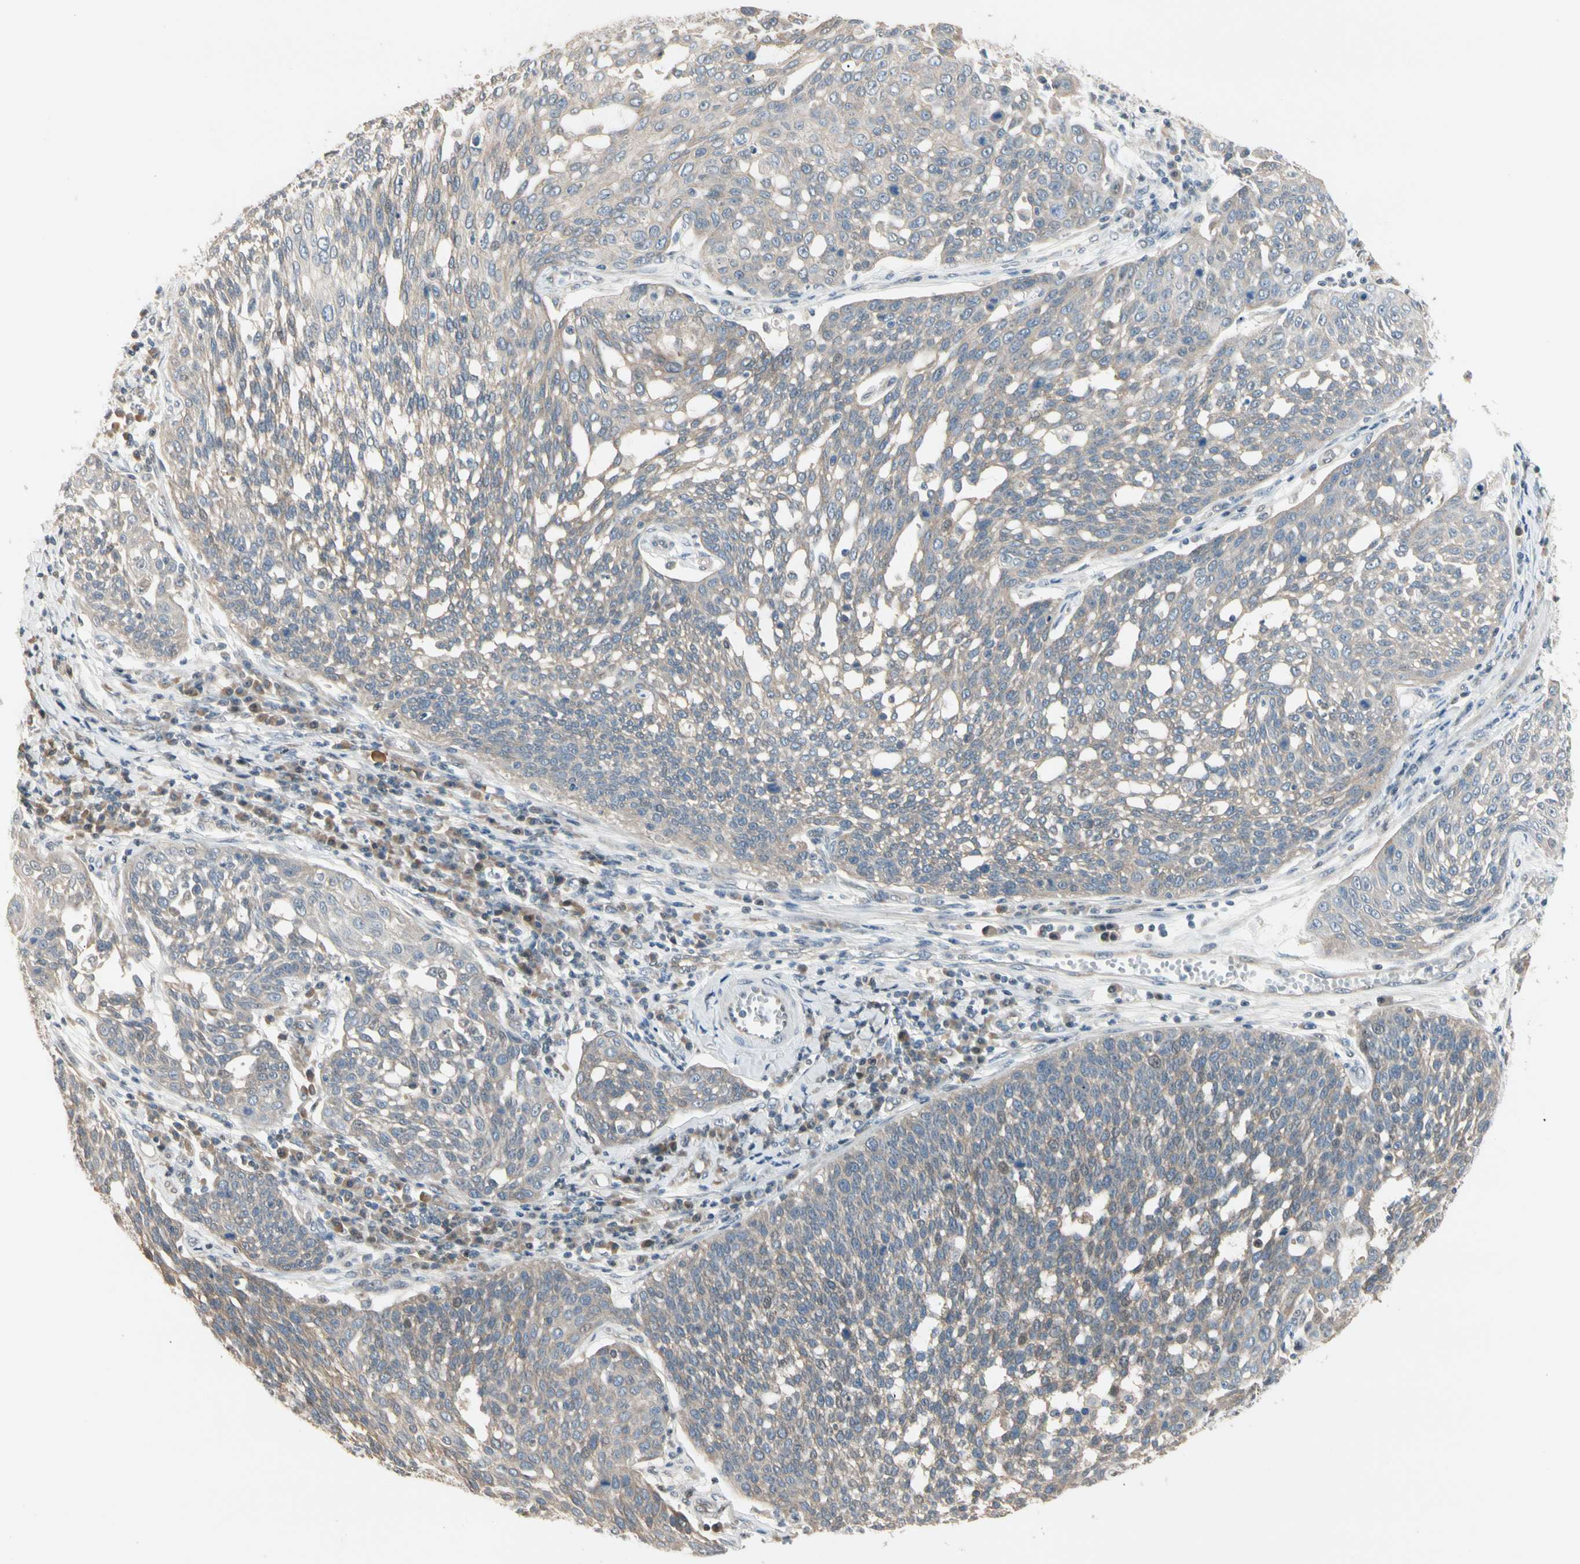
{"staining": {"intensity": "weak", "quantity": ">75%", "location": "cytoplasmic/membranous"}, "tissue": "cervical cancer", "cell_type": "Tumor cells", "image_type": "cancer", "snomed": [{"axis": "morphology", "description": "Squamous cell carcinoma, NOS"}, {"axis": "topography", "description": "Cervix"}], "caption": "The image displays staining of cervical cancer, revealing weak cytoplasmic/membranous protein expression (brown color) within tumor cells. The staining was performed using DAB to visualize the protein expression in brown, while the nuclei were stained in blue with hematoxylin (Magnification: 20x).", "gene": "P3H2", "patient": {"sex": "female", "age": 34}}